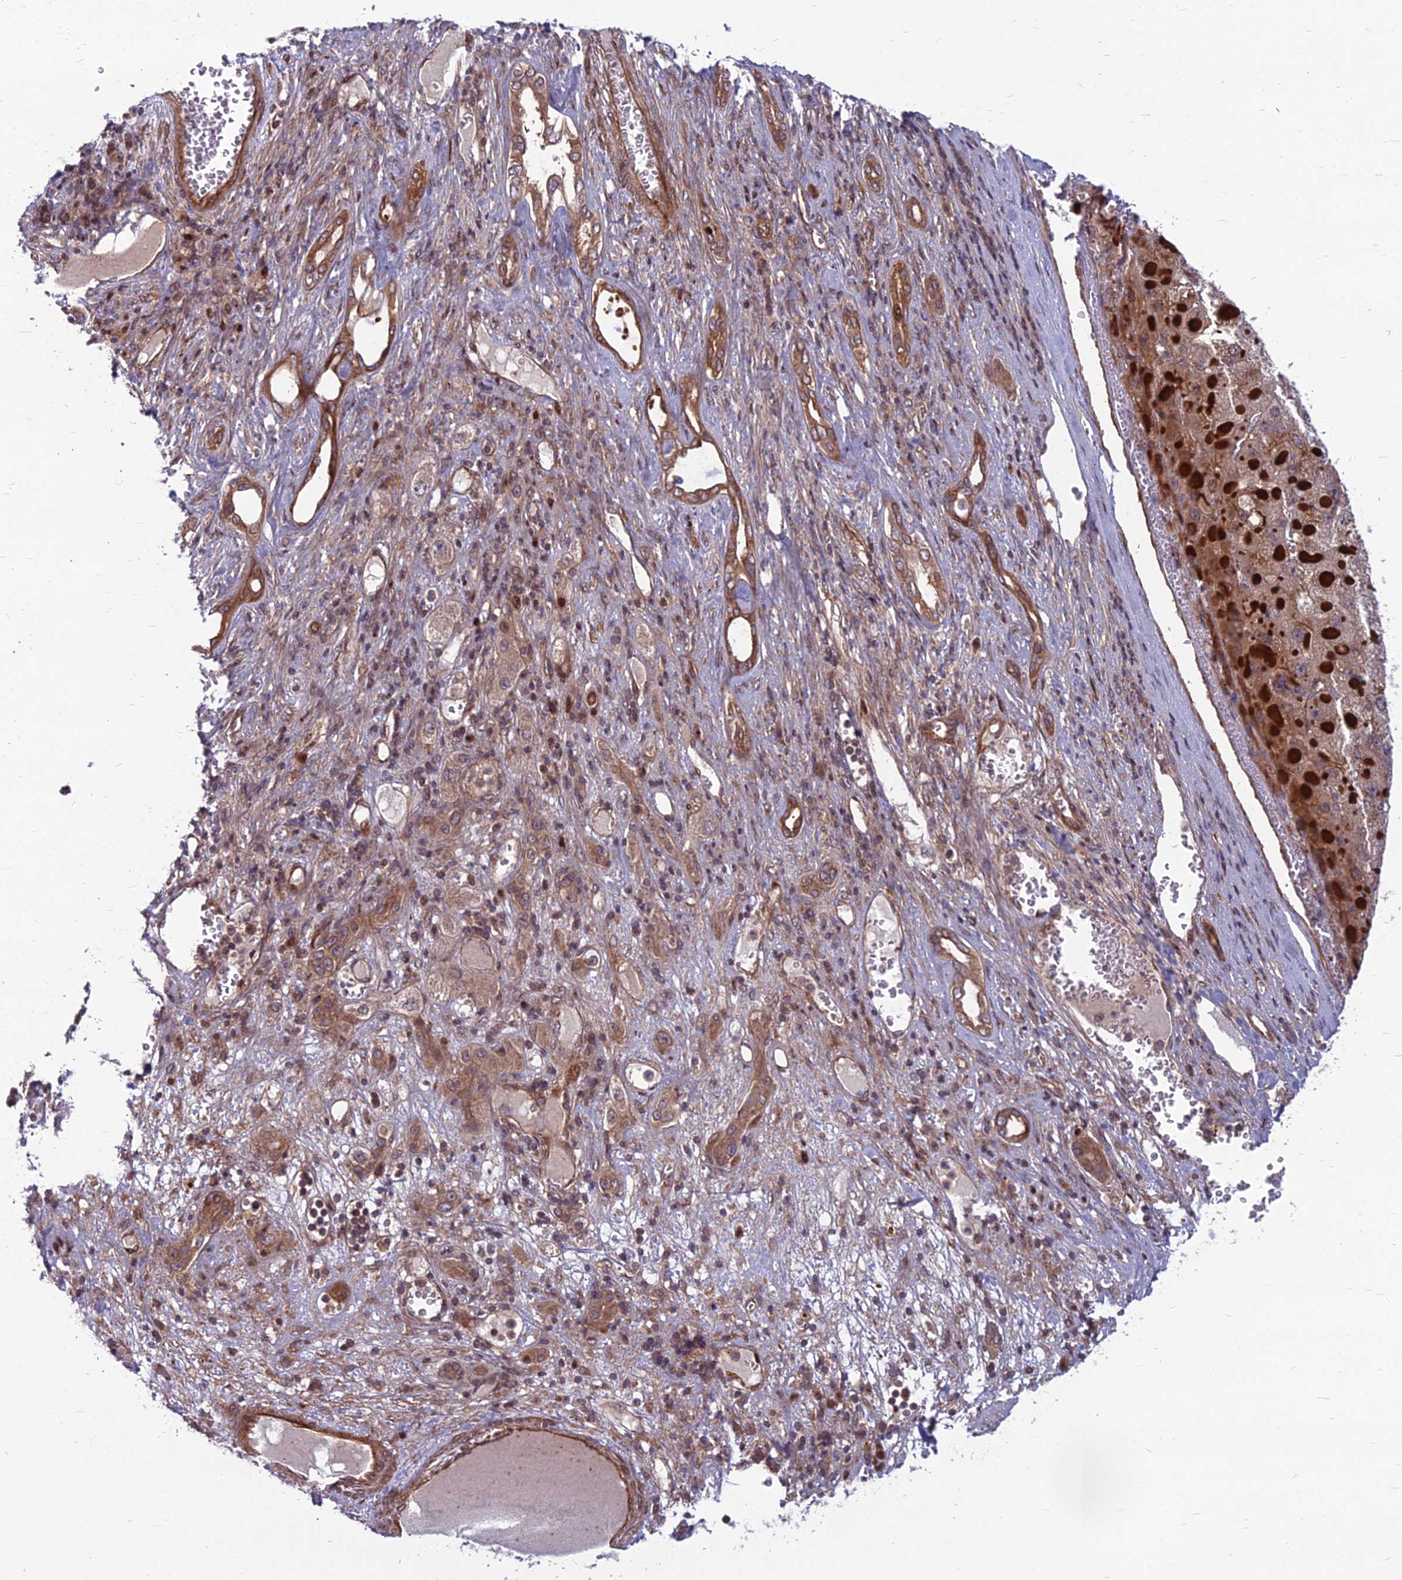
{"staining": {"intensity": "moderate", "quantity": "25%-75%", "location": "cytoplasmic/membranous"}, "tissue": "liver cancer", "cell_type": "Tumor cells", "image_type": "cancer", "snomed": [{"axis": "morphology", "description": "Carcinoma, Hepatocellular, NOS"}, {"axis": "topography", "description": "Liver"}], "caption": "About 25%-75% of tumor cells in human hepatocellular carcinoma (liver) reveal moderate cytoplasmic/membranous protein positivity as visualized by brown immunohistochemical staining.", "gene": "MFSD8", "patient": {"sex": "female", "age": 73}}